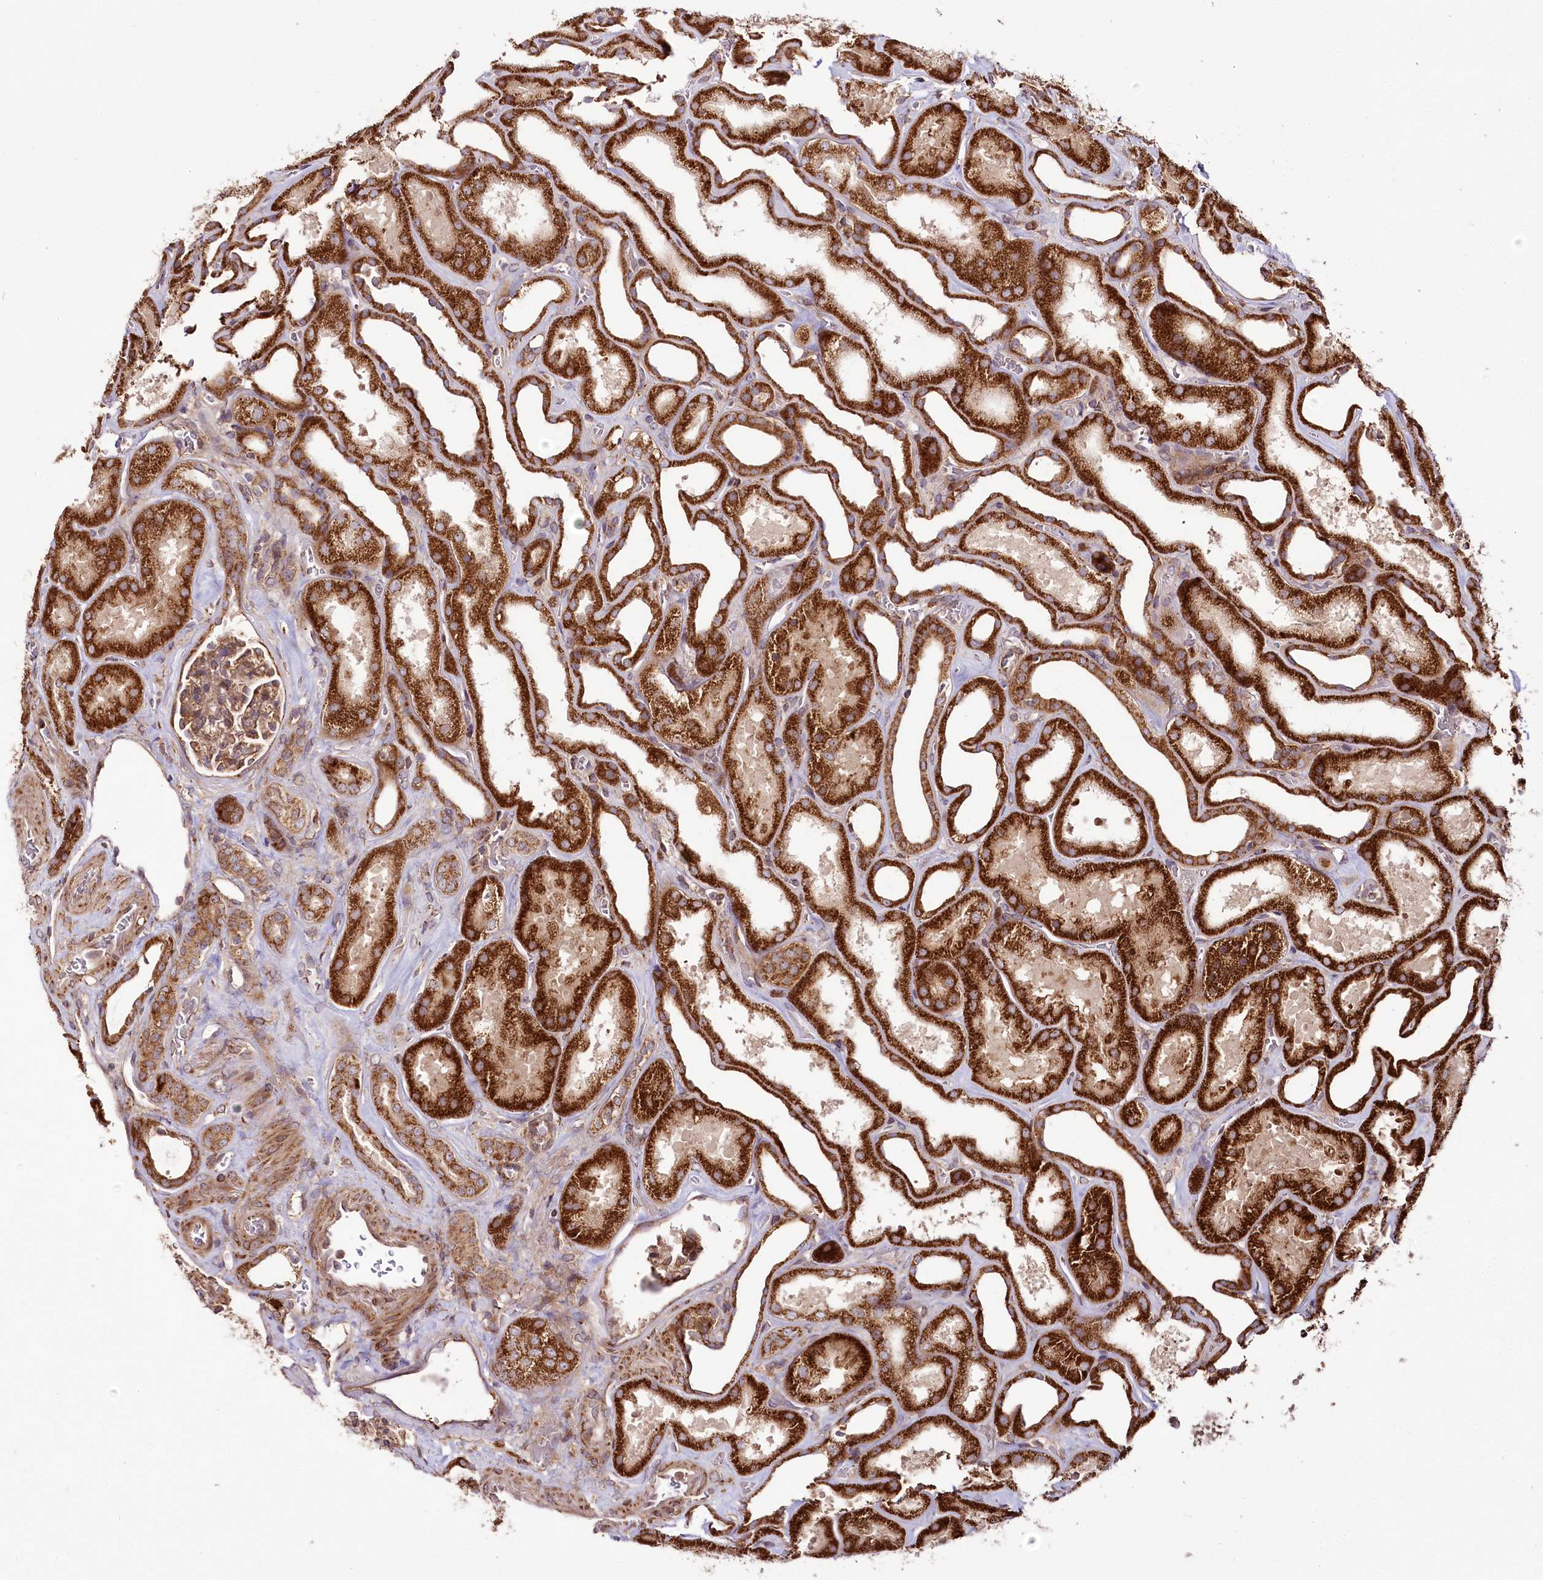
{"staining": {"intensity": "moderate", "quantity": "25%-75%", "location": "cytoplasmic/membranous"}, "tissue": "kidney", "cell_type": "Cells in glomeruli", "image_type": "normal", "snomed": [{"axis": "morphology", "description": "Normal tissue, NOS"}, {"axis": "morphology", "description": "Adenocarcinoma, NOS"}, {"axis": "topography", "description": "Kidney"}], "caption": "A brown stain highlights moderate cytoplasmic/membranous positivity of a protein in cells in glomeruli of normal kidney.", "gene": "RAB7A", "patient": {"sex": "female", "age": 68}}